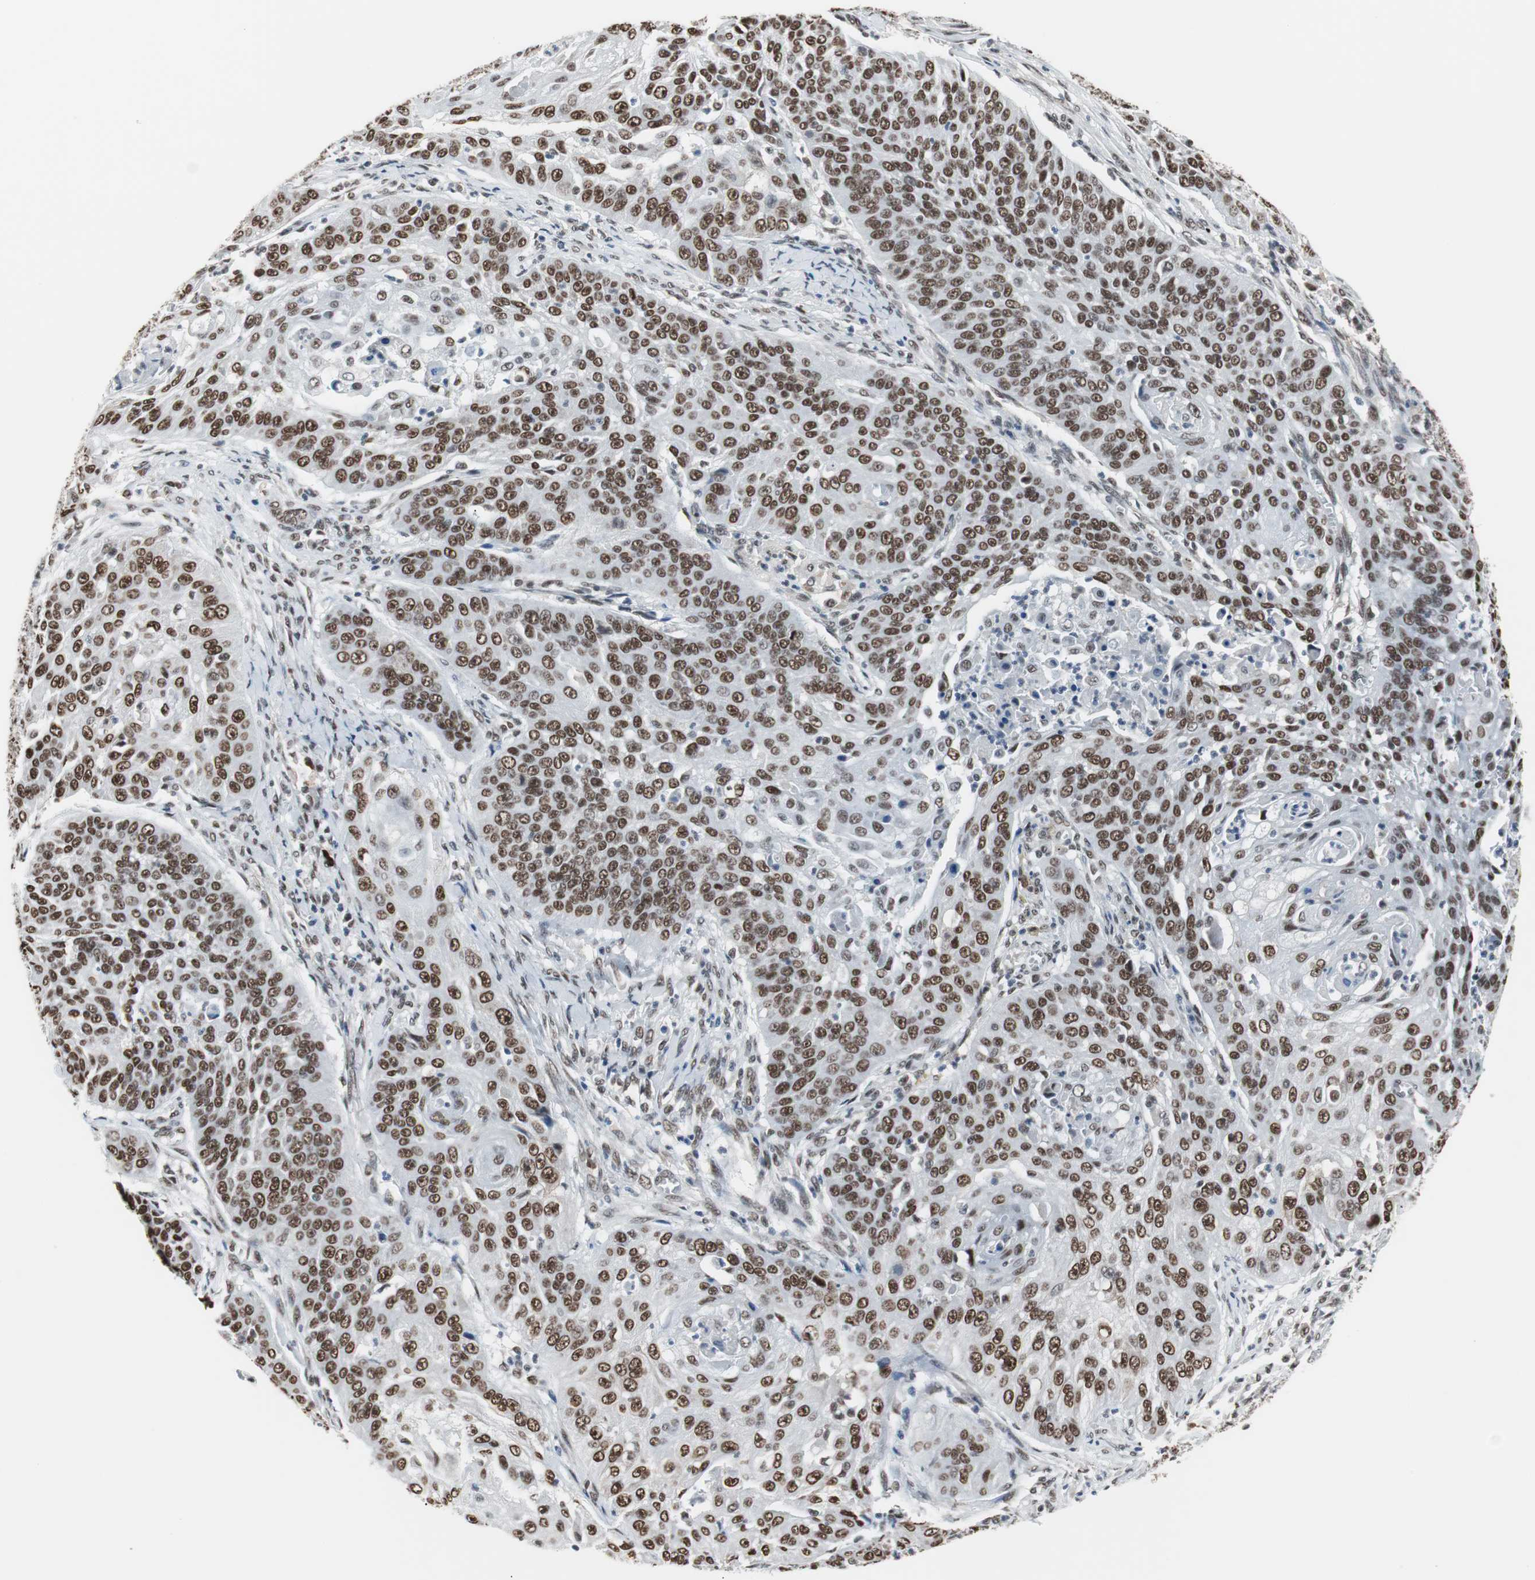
{"staining": {"intensity": "strong", "quantity": ">75%", "location": "nuclear"}, "tissue": "cervical cancer", "cell_type": "Tumor cells", "image_type": "cancer", "snomed": [{"axis": "morphology", "description": "Squamous cell carcinoma, NOS"}, {"axis": "topography", "description": "Cervix"}], "caption": "Strong nuclear staining is seen in approximately >75% of tumor cells in cervical cancer.", "gene": "TAF7", "patient": {"sex": "female", "age": 64}}